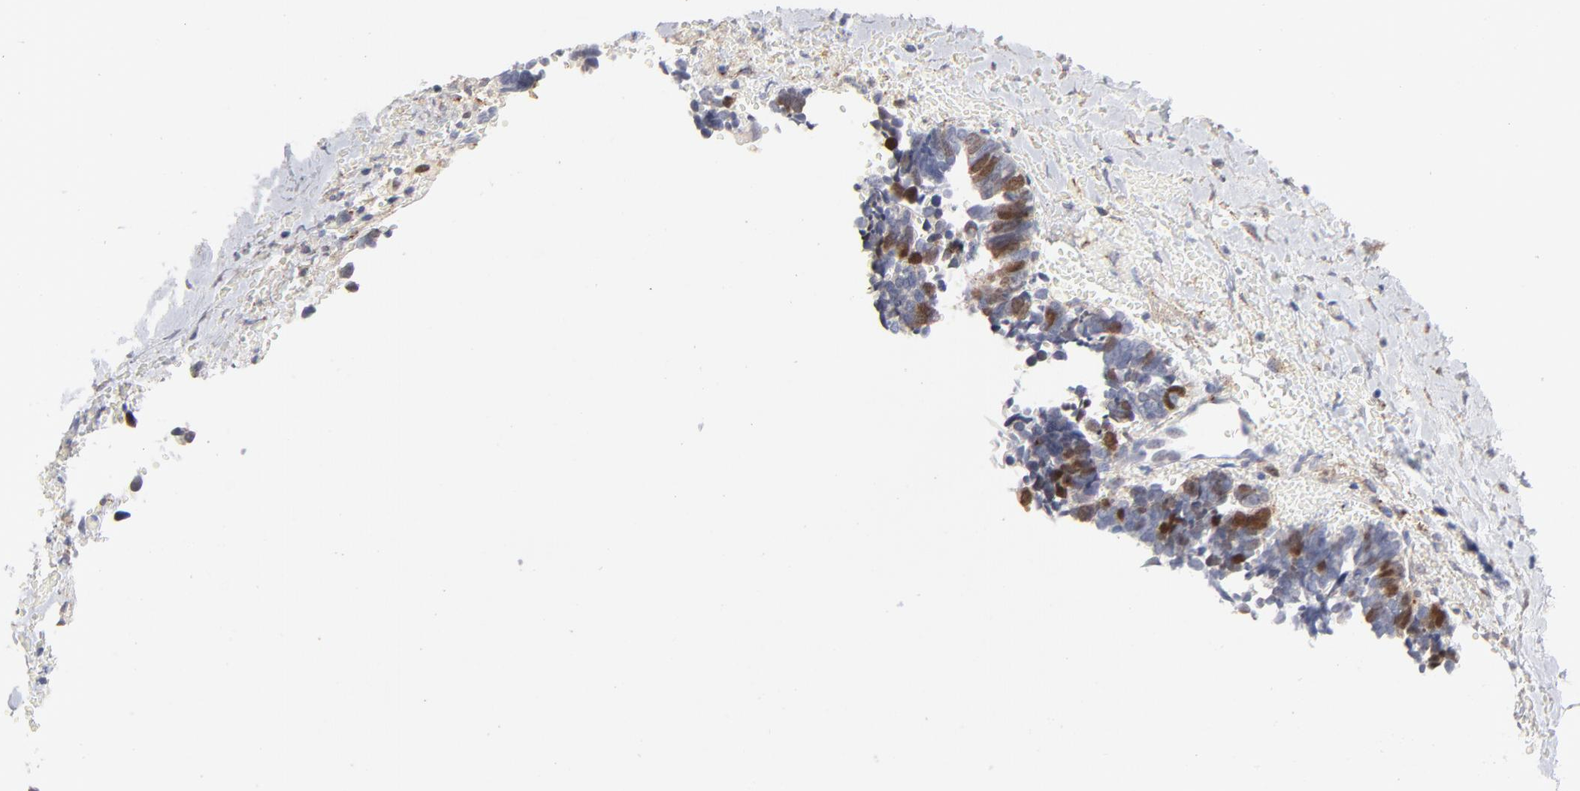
{"staining": {"intensity": "moderate", "quantity": "25%-75%", "location": "cytoplasmic/membranous,nuclear"}, "tissue": "ovarian cancer", "cell_type": "Tumor cells", "image_type": "cancer", "snomed": [{"axis": "morphology", "description": "Cystadenocarcinoma, serous, NOS"}, {"axis": "topography", "description": "Ovary"}], "caption": "This micrograph demonstrates ovarian serous cystadenocarcinoma stained with immunohistochemistry (IHC) to label a protein in brown. The cytoplasmic/membranous and nuclear of tumor cells show moderate positivity for the protein. Nuclei are counter-stained blue.", "gene": "AURKA", "patient": {"sex": "female", "age": 77}}